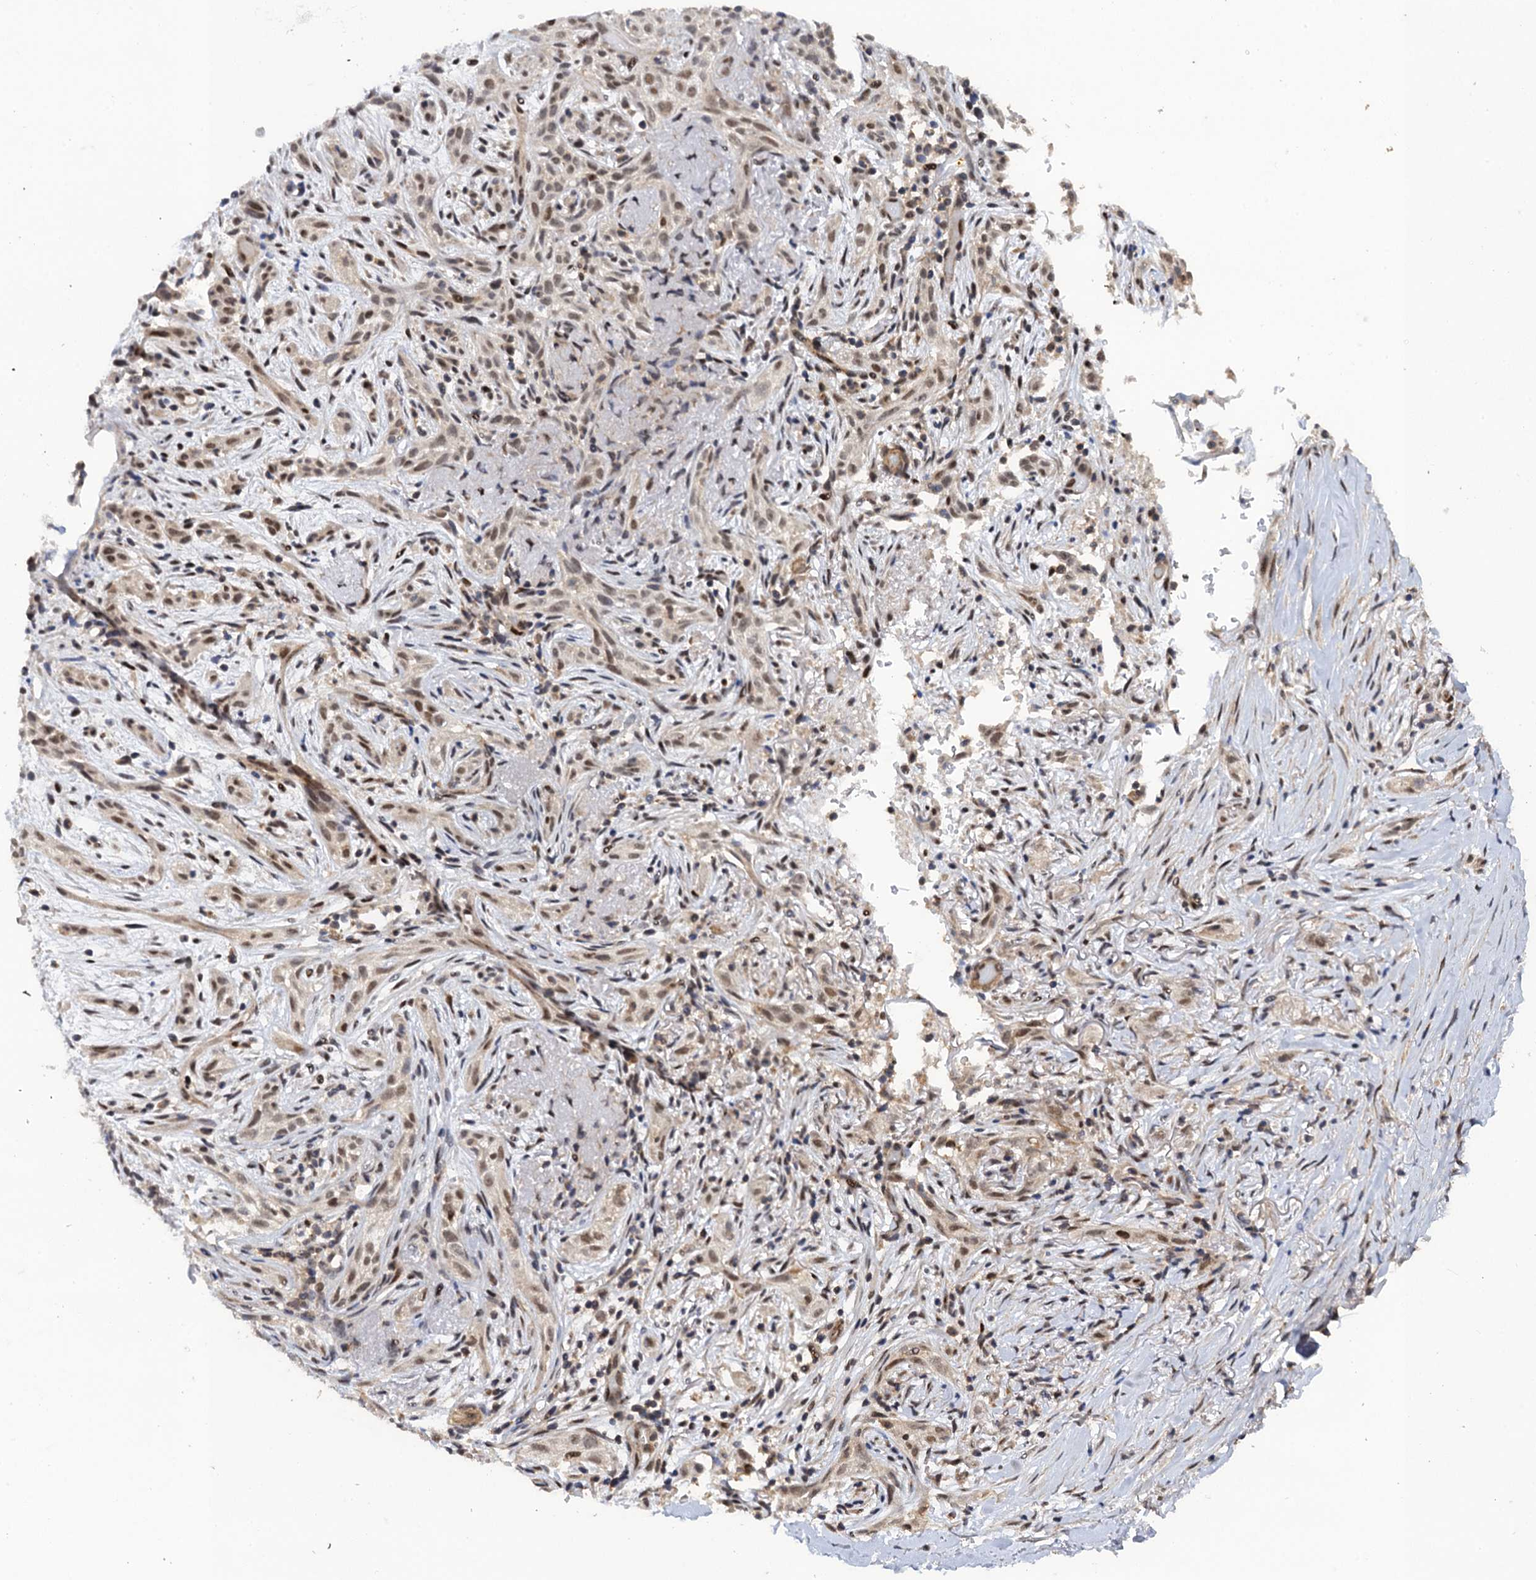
{"staining": {"intensity": "negative", "quantity": "none", "location": "none"}, "tissue": "adipose tissue", "cell_type": "Adipocytes", "image_type": "normal", "snomed": [{"axis": "morphology", "description": "Normal tissue, NOS"}, {"axis": "morphology", "description": "Basal cell carcinoma"}, {"axis": "topography", "description": "Skin"}], "caption": "Protein analysis of normal adipose tissue displays no significant expression in adipocytes.", "gene": "ZAR1L", "patient": {"sex": "female", "age": 89}}